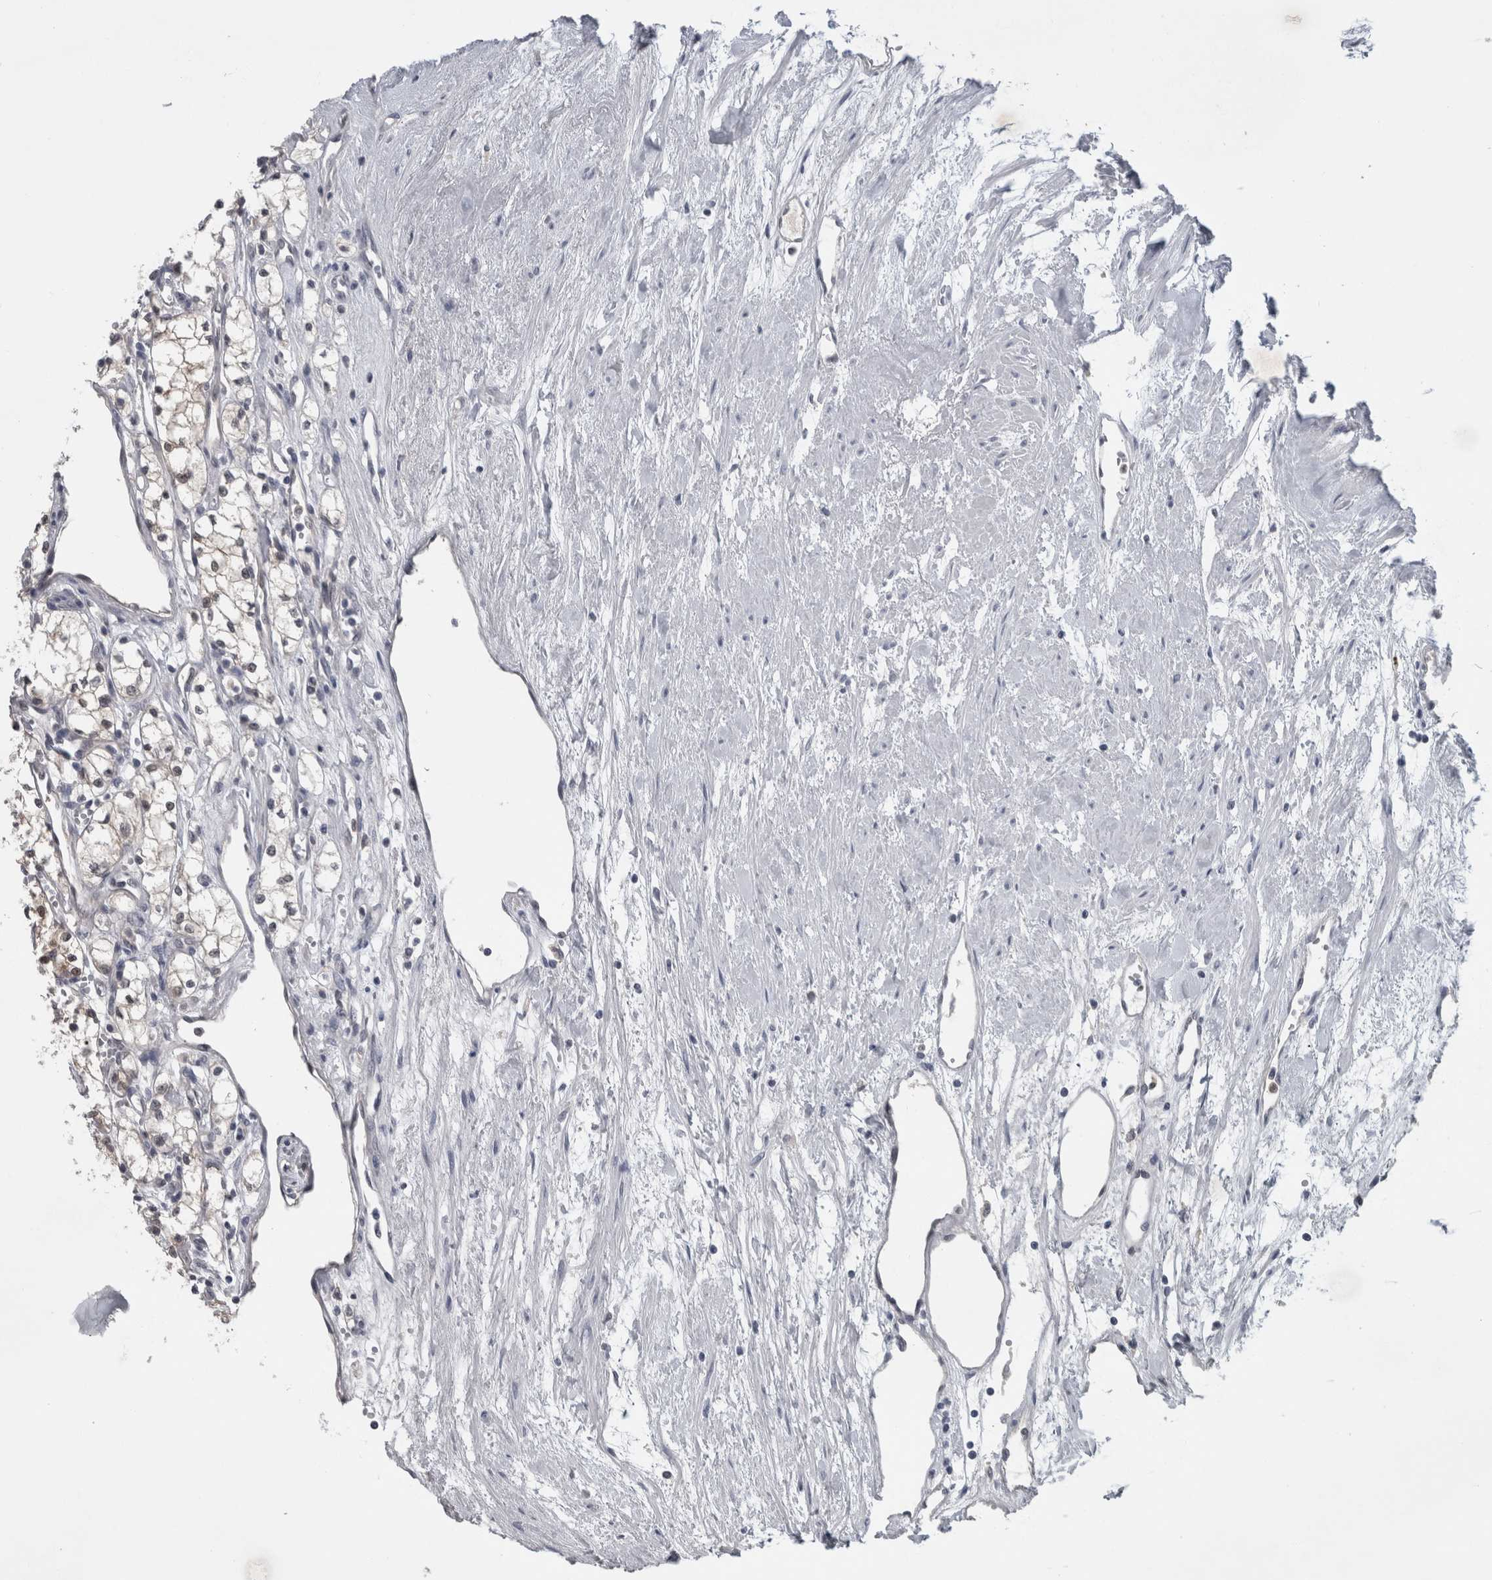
{"staining": {"intensity": "negative", "quantity": "none", "location": "none"}, "tissue": "renal cancer", "cell_type": "Tumor cells", "image_type": "cancer", "snomed": [{"axis": "morphology", "description": "Adenocarcinoma, NOS"}, {"axis": "topography", "description": "Kidney"}], "caption": "IHC of adenocarcinoma (renal) exhibits no positivity in tumor cells.", "gene": "NAPRT", "patient": {"sex": "male", "age": 59}}